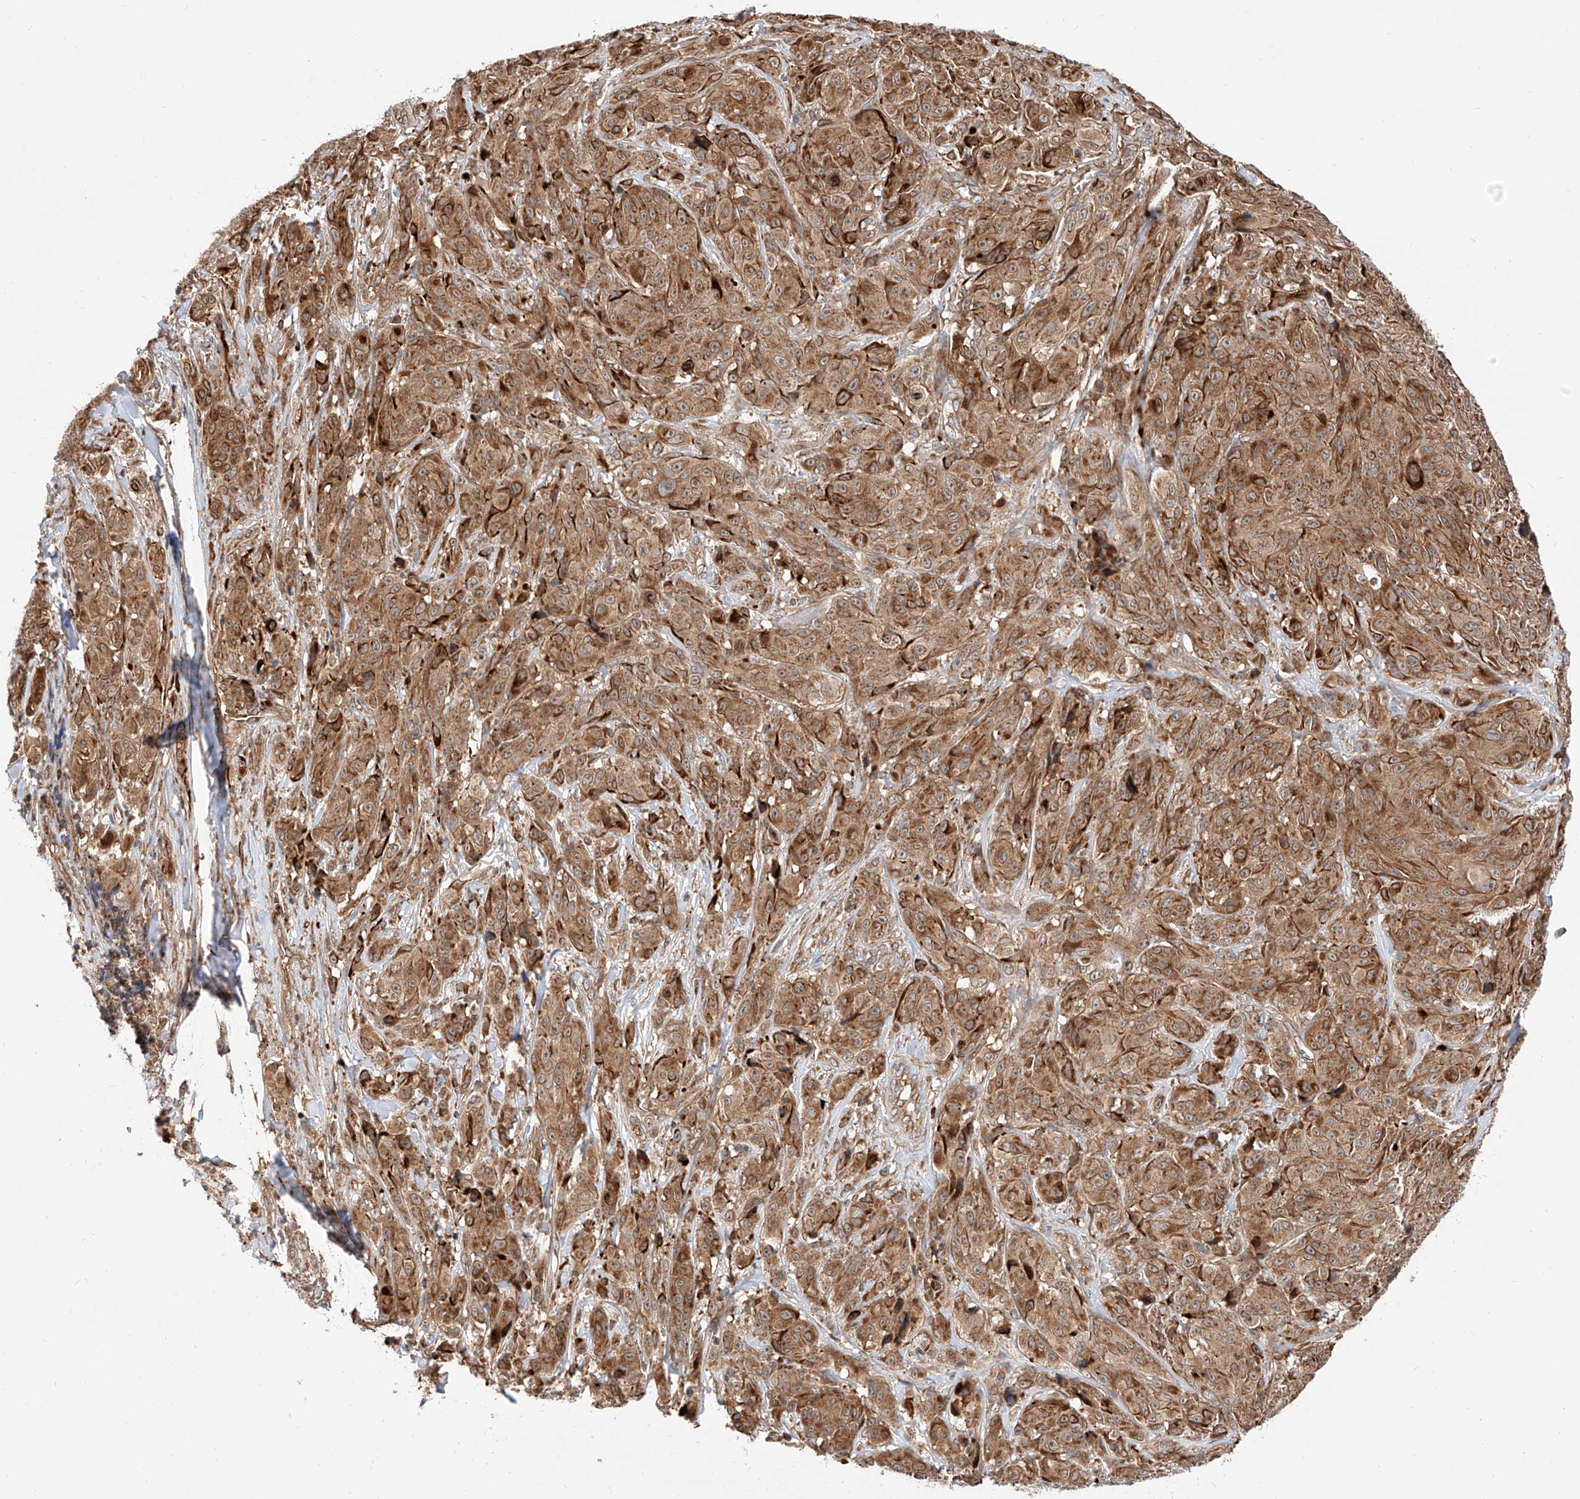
{"staining": {"intensity": "moderate", "quantity": ">75%", "location": "cytoplasmic/membranous"}, "tissue": "melanoma", "cell_type": "Tumor cells", "image_type": "cancer", "snomed": [{"axis": "morphology", "description": "Malignant melanoma, NOS"}, {"axis": "topography", "description": "Skin"}], "caption": "Malignant melanoma stained for a protein (brown) displays moderate cytoplasmic/membranous positive positivity in approximately >75% of tumor cells.", "gene": "ISCA2", "patient": {"sex": "male", "age": 73}}